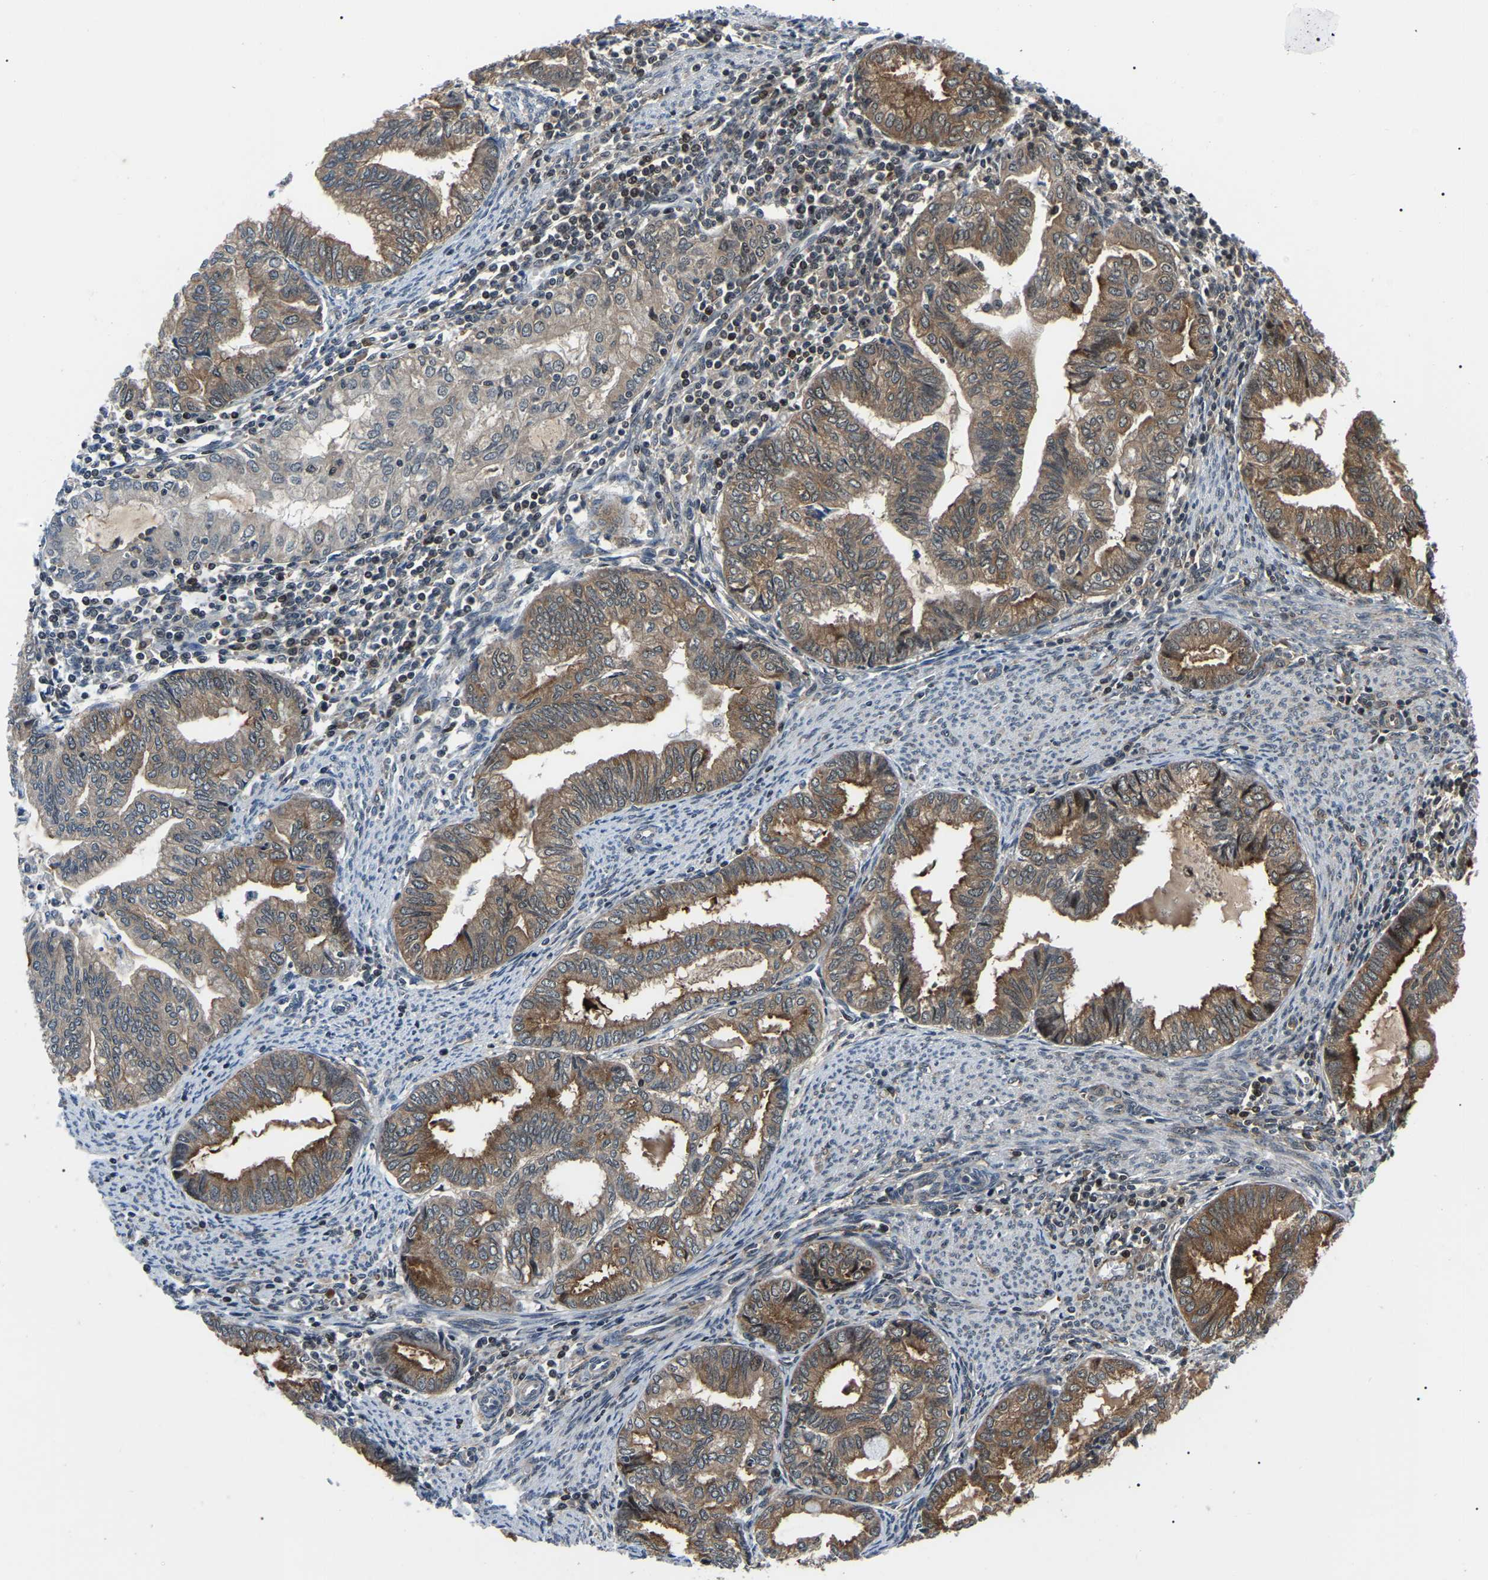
{"staining": {"intensity": "moderate", "quantity": ">75%", "location": "cytoplasmic/membranous"}, "tissue": "endometrial cancer", "cell_type": "Tumor cells", "image_type": "cancer", "snomed": [{"axis": "morphology", "description": "Adenocarcinoma, NOS"}, {"axis": "topography", "description": "Endometrium"}], "caption": "This is a micrograph of immunohistochemistry staining of adenocarcinoma (endometrial), which shows moderate staining in the cytoplasmic/membranous of tumor cells.", "gene": "RRP1B", "patient": {"sex": "female", "age": 79}}